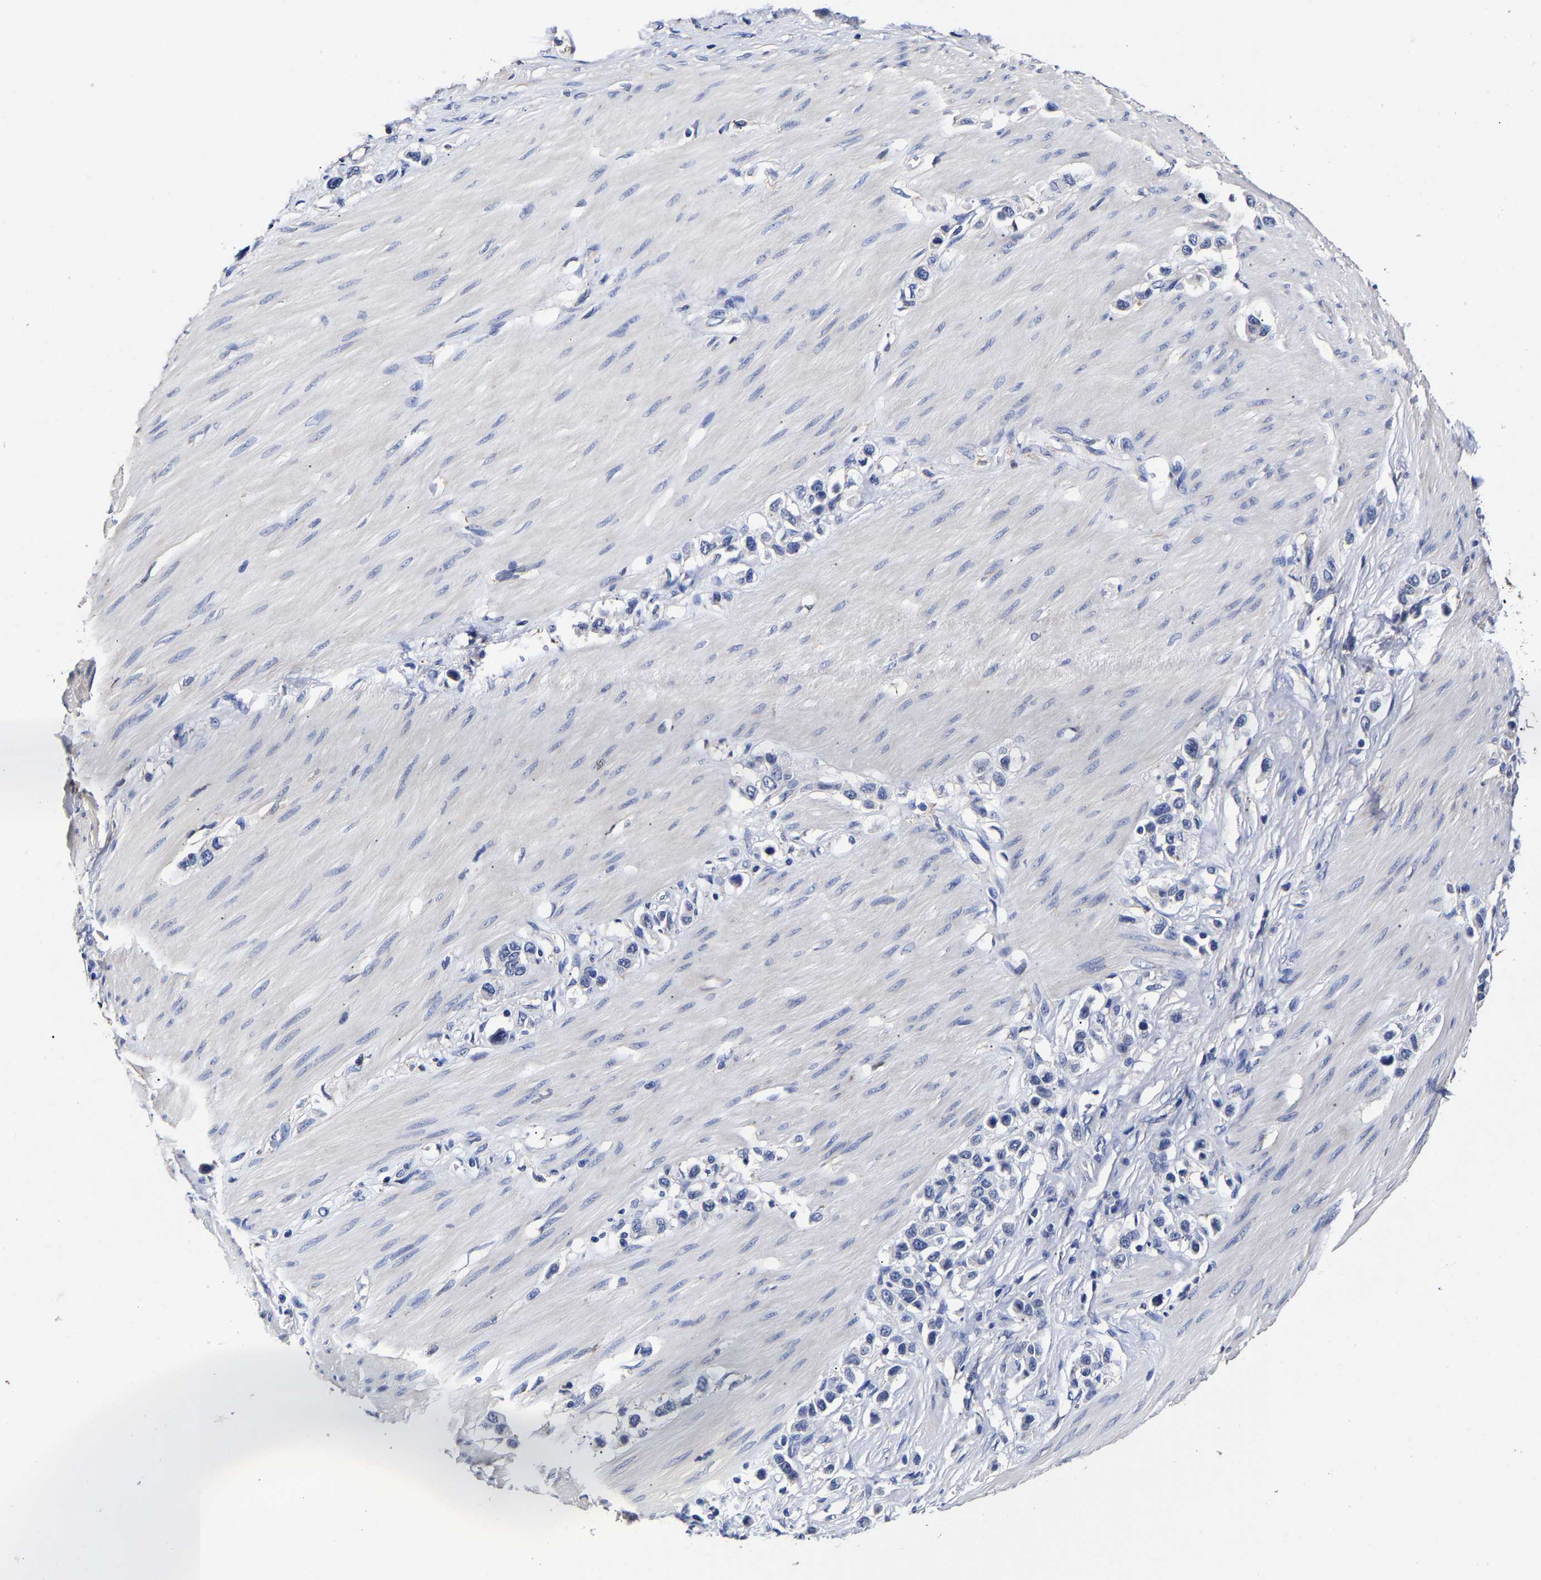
{"staining": {"intensity": "negative", "quantity": "none", "location": "none"}, "tissue": "stomach cancer", "cell_type": "Tumor cells", "image_type": "cancer", "snomed": [{"axis": "morphology", "description": "Adenocarcinoma, NOS"}, {"axis": "topography", "description": "Stomach"}], "caption": "Immunohistochemical staining of human stomach adenocarcinoma reveals no significant expression in tumor cells. (DAB IHC visualized using brightfield microscopy, high magnification).", "gene": "AASS", "patient": {"sex": "female", "age": 65}}